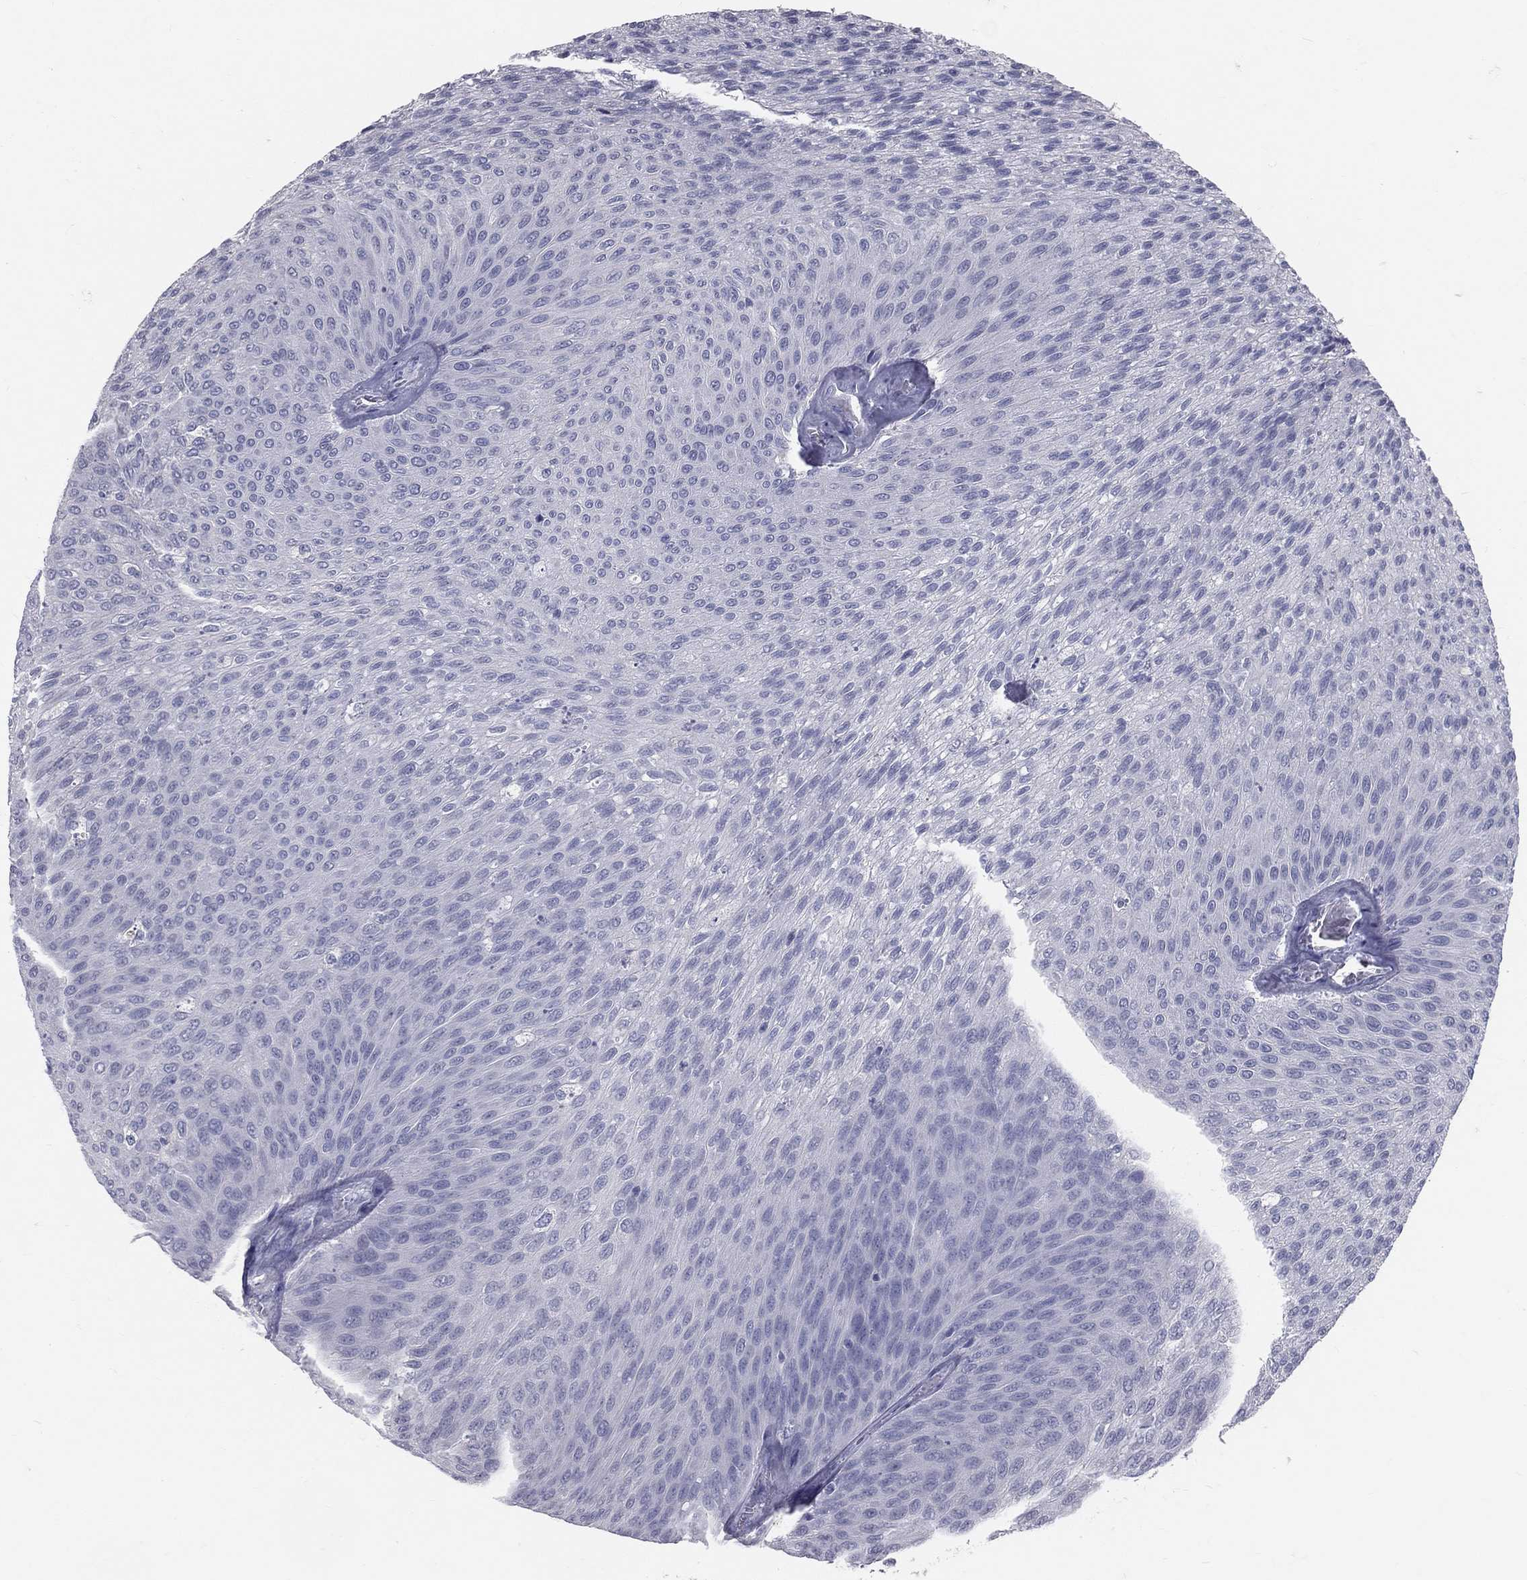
{"staining": {"intensity": "negative", "quantity": "none", "location": "none"}, "tissue": "urothelial cancer", "cell_type": "Tumor cells", "image_type": "cancer", "snomed": [{"axis": "morphology", "description": "Urothelial carcinoma, Low grade"}, {"axis": "topography", "description": "Ureter, NOS"}, {"axis": "topography", "description": "Urinary bladder"}], "caption": "Tumor cells are negative for protein expression in human urothelial carcinoma (low-grade).", "gene": "TFPI2", "patient": {"sex": "male", "age": 78}}